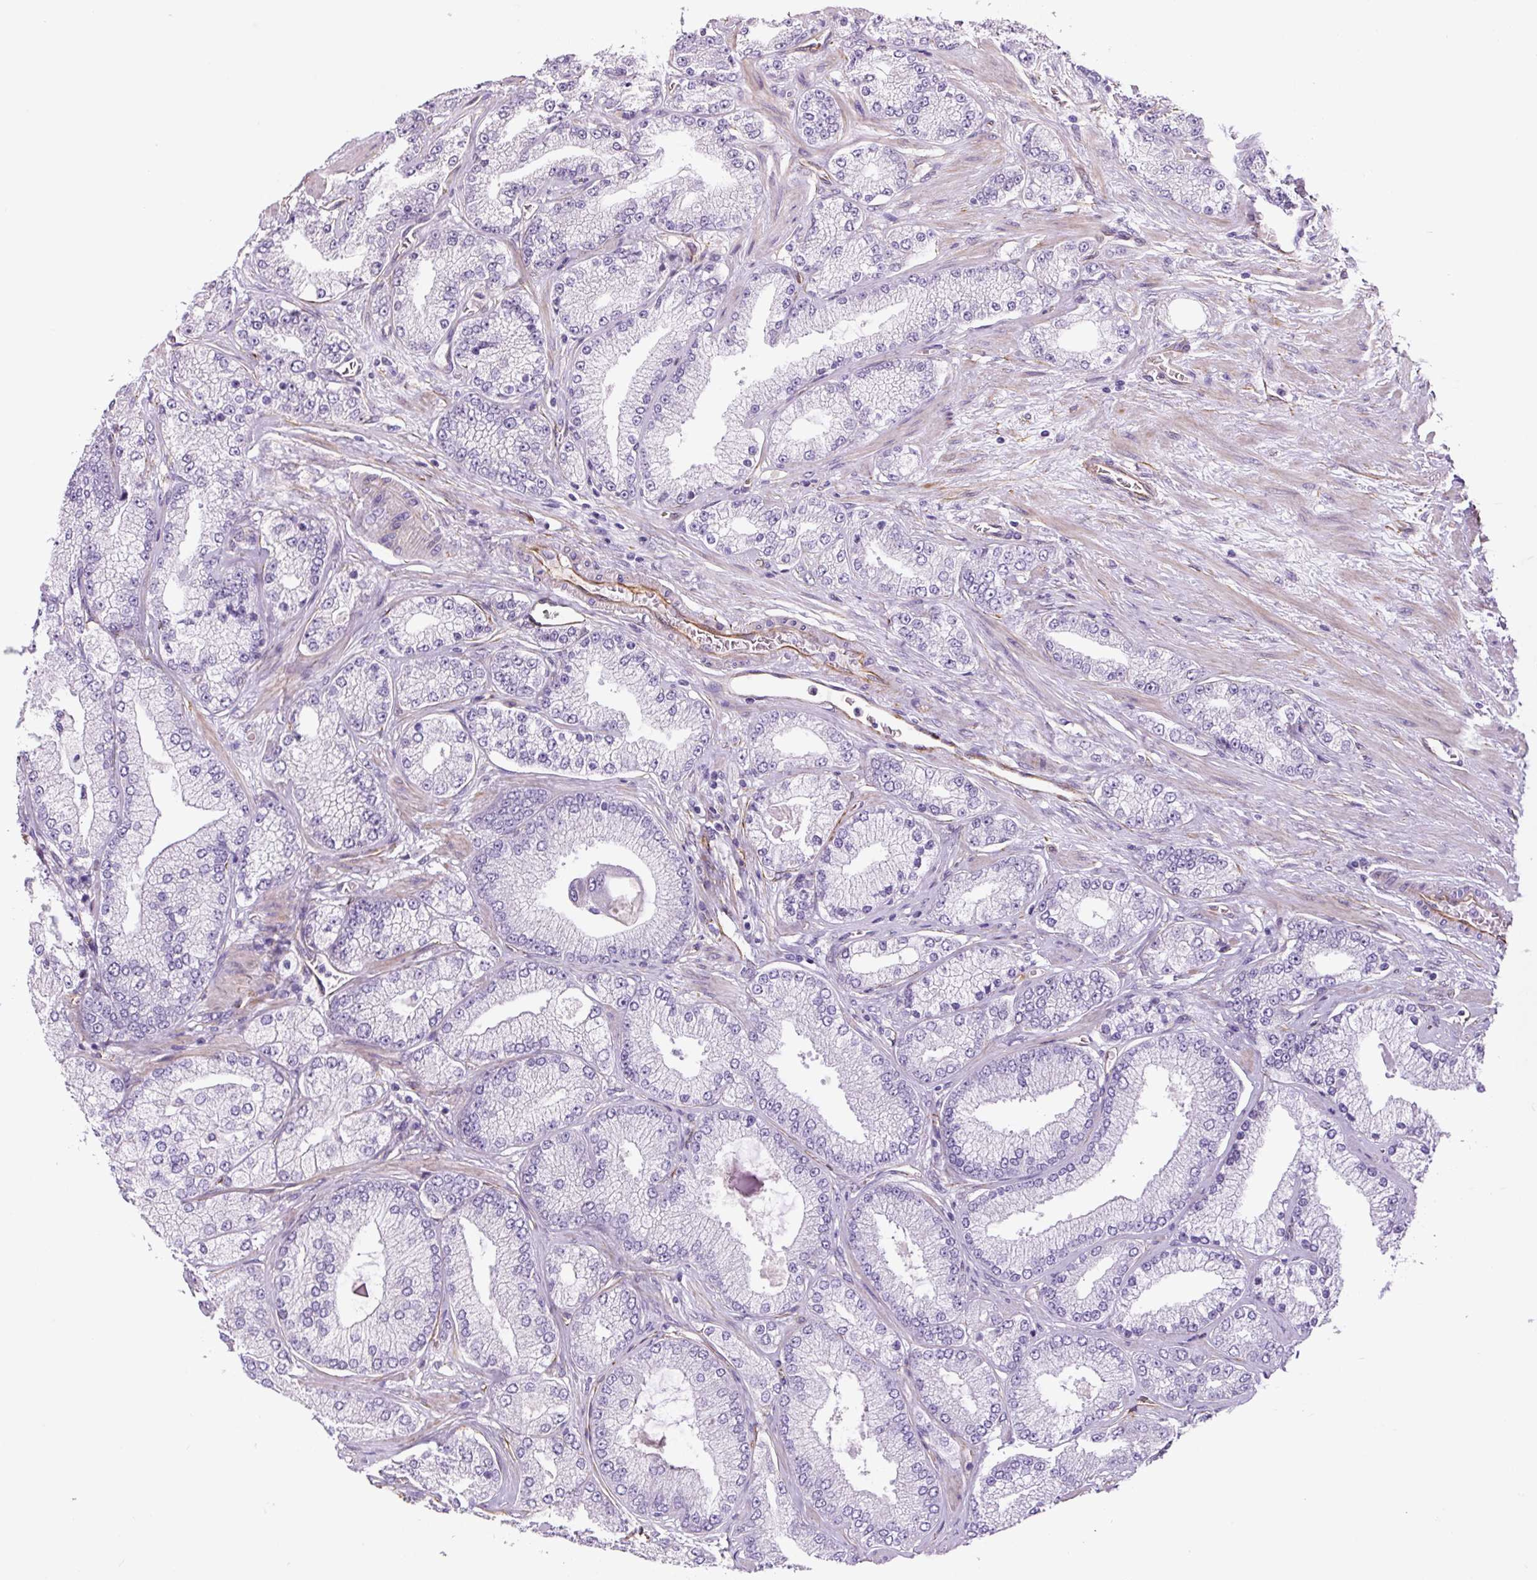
{"staining": {"intensity": "negative", "quantity": "none", "location": "none"}, "tissue": "prostate cancer", "cell_type": "Tumor cells", "image_type": "cancer", "snomed": [{"axis": "morphology", "description": "Adenocarcinoma, High grade"}, {"axis": "topography", "description": "Prostate"}], "caption": "High power microscopy photomicrograph of an immunohistochemistry (IHC) photomicrograph of prostate high-grade adenocarcinoma, revealing no significant positivity in tumor cells. (DAB (3,3'-diaminobenzidine) immunohistochemistry (IHC) visualized using brightfield microscopy, high magnification).", "gene": "NES", "patient": {"sex": "male", "age": 68}}